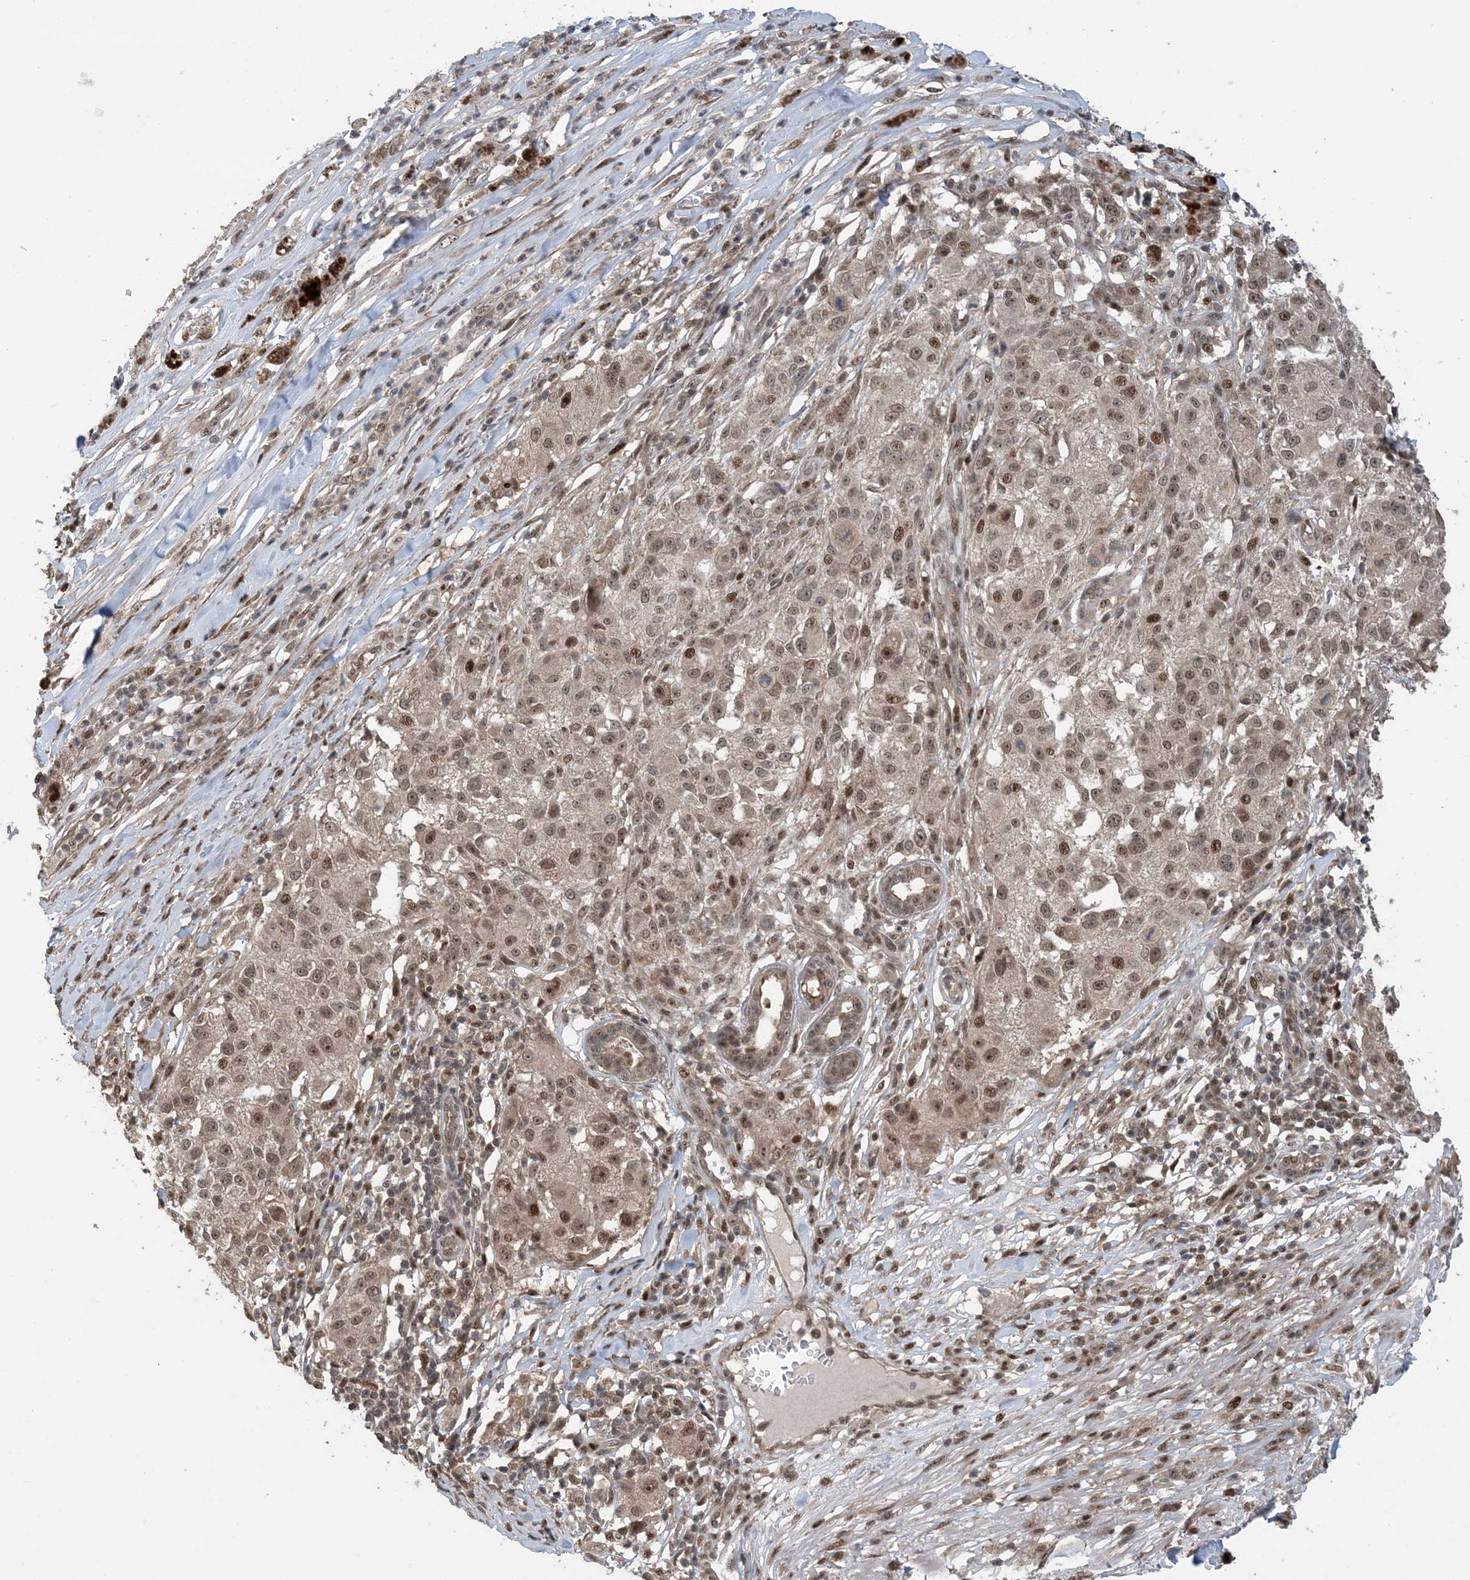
{"staining": {"intensity": "moderate", "quantity": ">75%", "location": "cytoplasmic/membranous,nuclear"}, "tissue": "melanoma", "cell_type": "Tumor cells", "image_type": "cancer", "snomed": [{"axis": "morphology", "description": "Necrosis, NOS"}, {"axis": "morphology", "description": "Malignant melanoma, NOS"}, {"axis": "topography", "description": "Skin"}], "caption": "Protein expression analysis of melanoma reveals moderate cytoplasmic/membranous and nuclear expression in about >75% of tumor cells.", "gene": "ZNF710", "patient": {"sex": "female", "age": 87}}